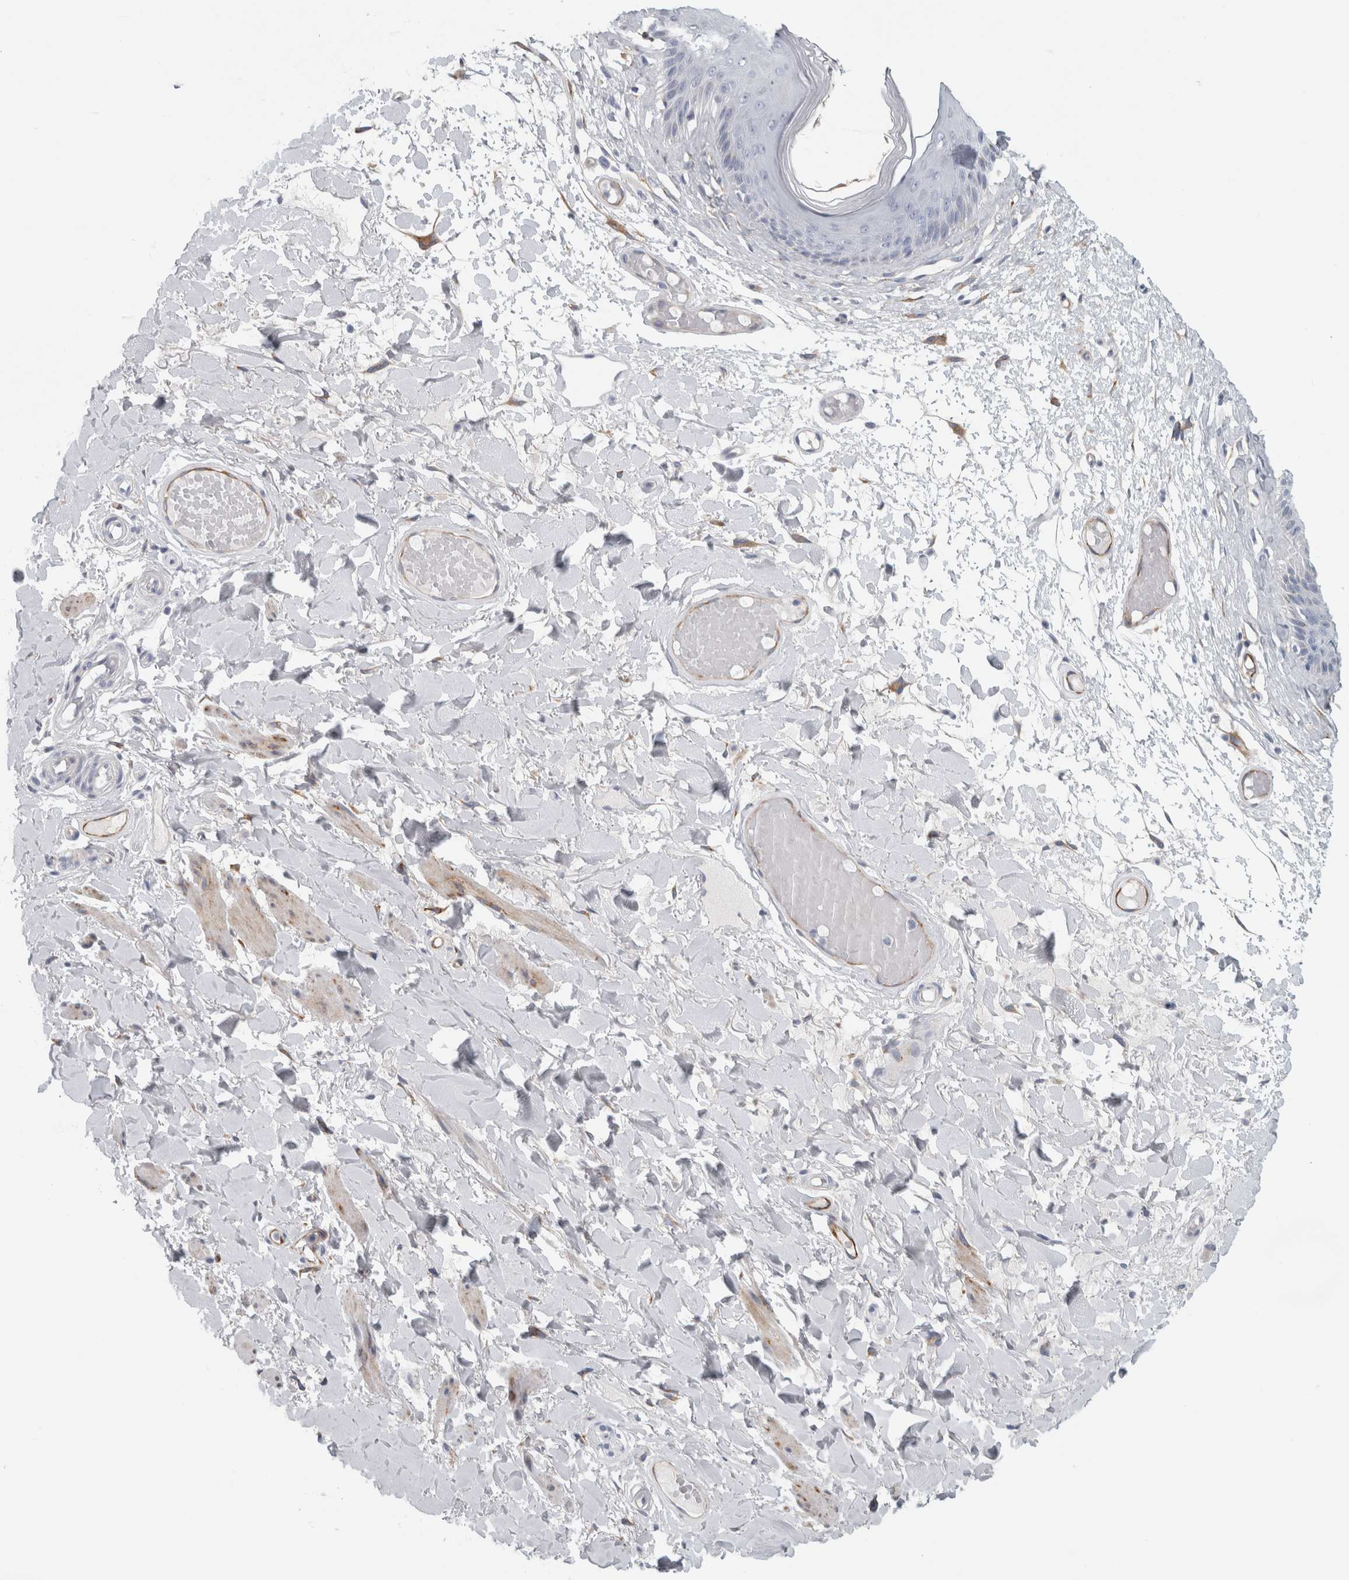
{"staining": {"intensity": "negative", "quantity": "none", "location": "none"}, "tissue": "skin", "cell_type": "Epidermal cells", "image_type": "normal", "snomed": [{"axis": "morphology", "description": "Normal tissue, NOS"}, {"axis": "topography", "description": "Vulva"}], "caption": "Immunohistochemical staining of unremarkable human skin shows no significant positivity in epidermal cells.", "gene": "B3GNT3", "patient": {"sex": "female", "age": 73}}